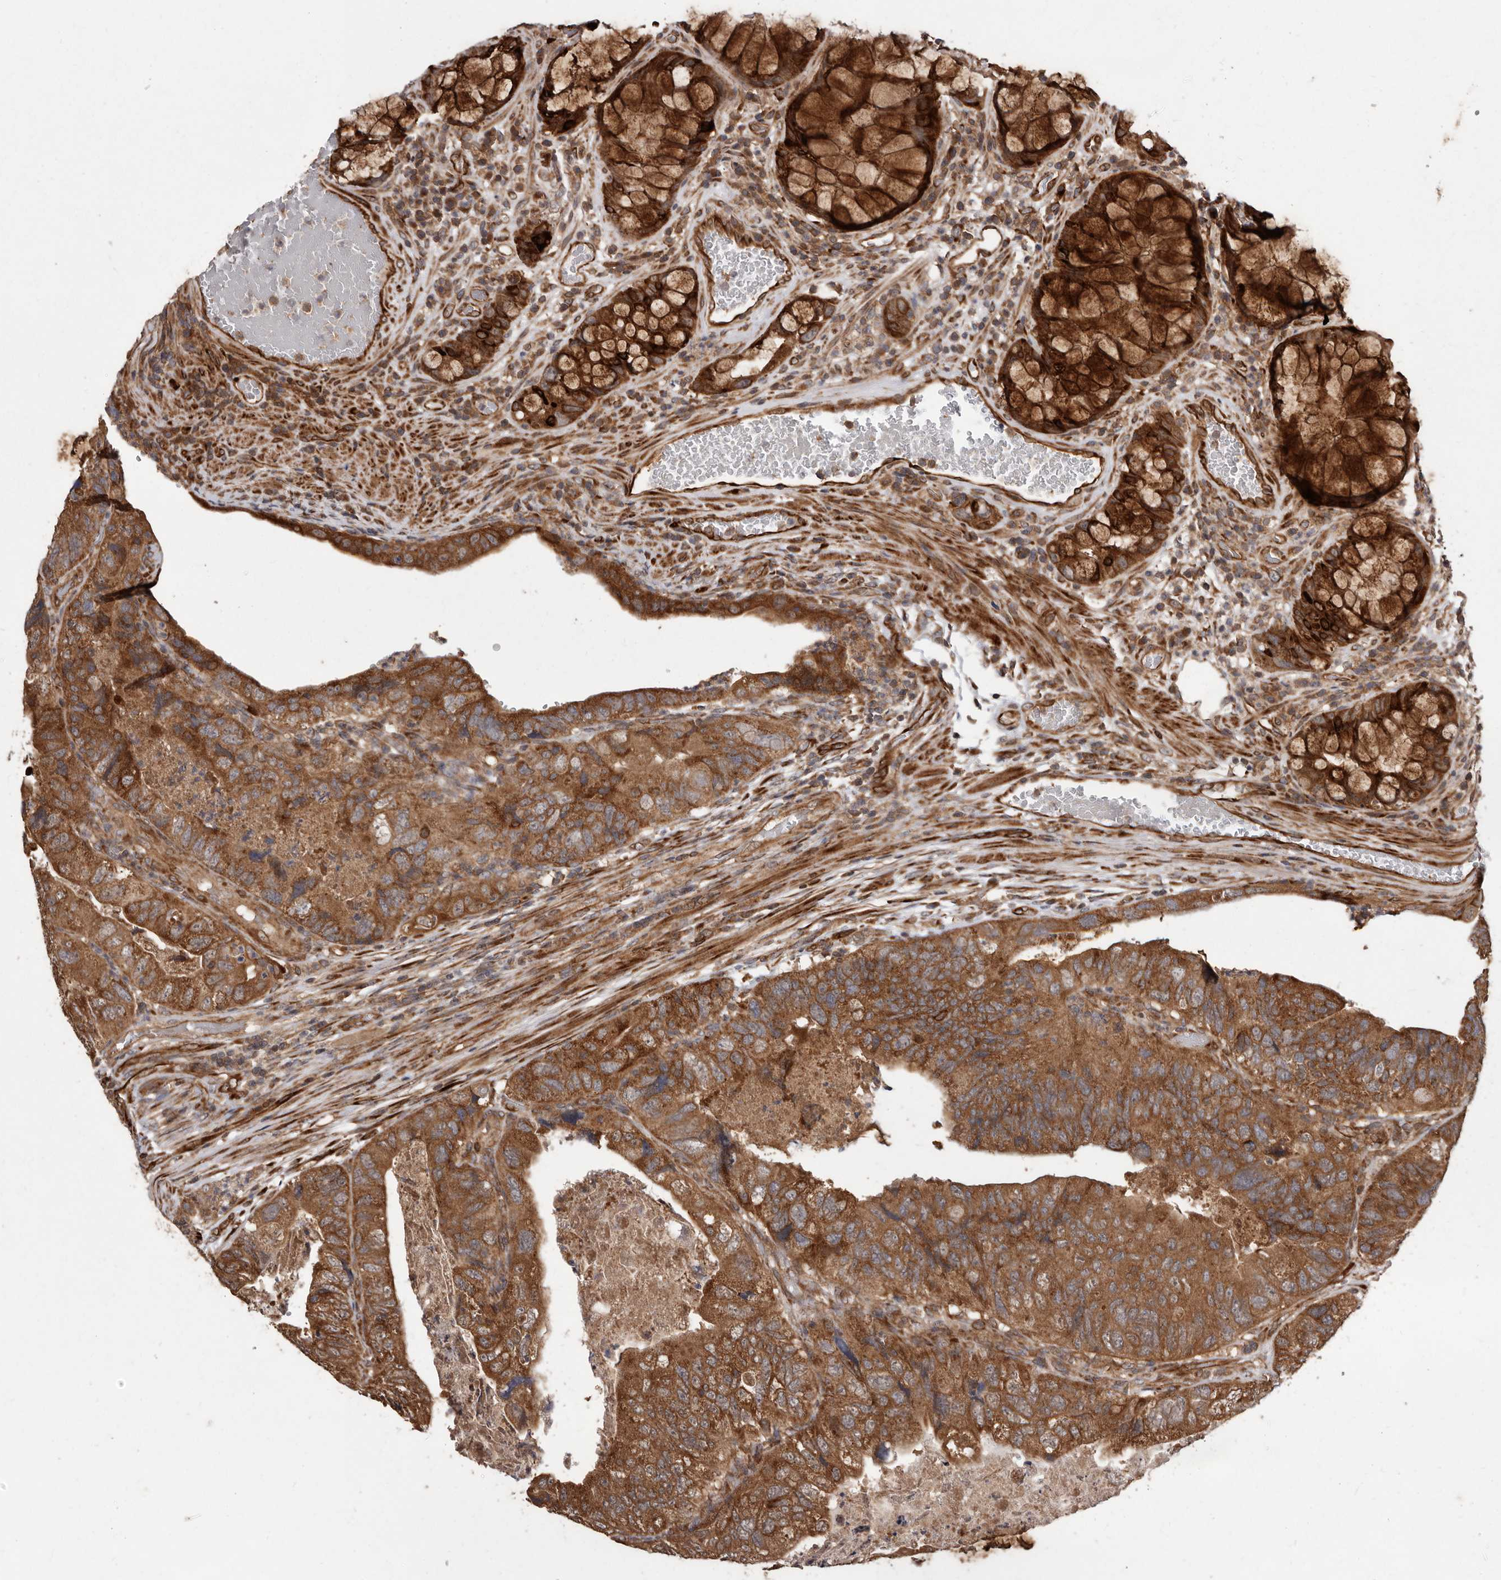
{"staining": {"intensity": "moderate", "quantity": ">75%", "location": "cytoplasmic/membranous"}, "tissue": "colorectal cancer", "cell_type": "Tumor cells", "image_type": "cancer", "snomed": [{"axis": "morphology", "description": "Adenocarcinoma, NOS"}, {"axis": "topography", "description": "Rectum"}], "caption": "IHC histopathology image of human colorectal cancer stained for a protein (brown), which displays medium levels of moderate cytoplasmic/membranous expression in approximately >75% of tumor cells.", "gene": "FLAD1", "patient": {"sex": "male", "age": 63}}